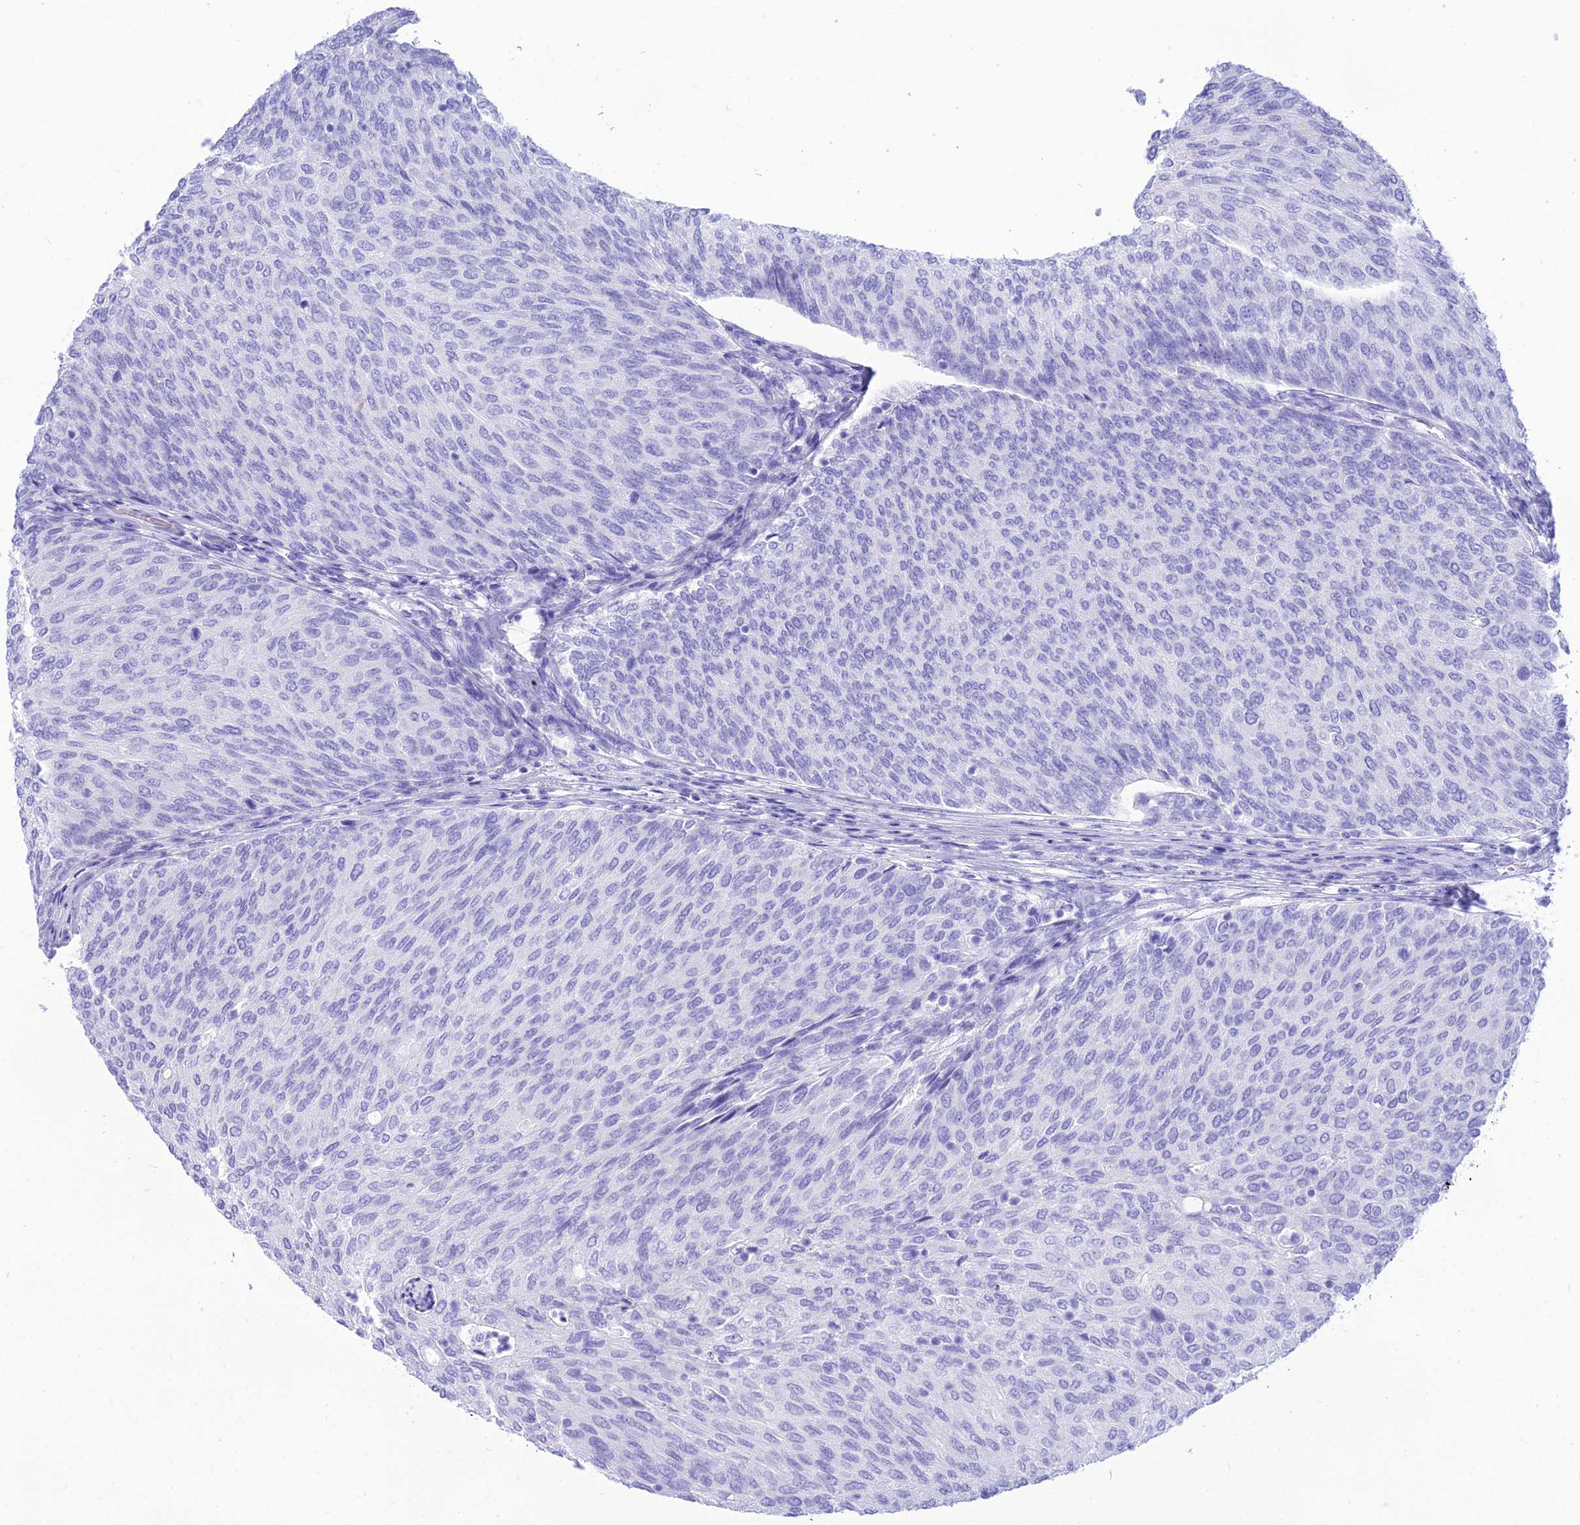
{"staining": {"intensity": "negative", "quantity": "none", "location": "none"}, "tissue": "urothelial cancer", "cell_type": "Tumor cells", "image_type": "cancer", "snomed": [{"axis": "morphology", "description": "Urothelial carcinoma, Low grade"}, {"axis": "topography", "description": "Urinary bladder"}], "caption": "Tumor cells show no significant positivity in urothelial carcinoma (low-grade).", "gene": "PNMA5", "patient": {"sex": "female", "age": 79}}